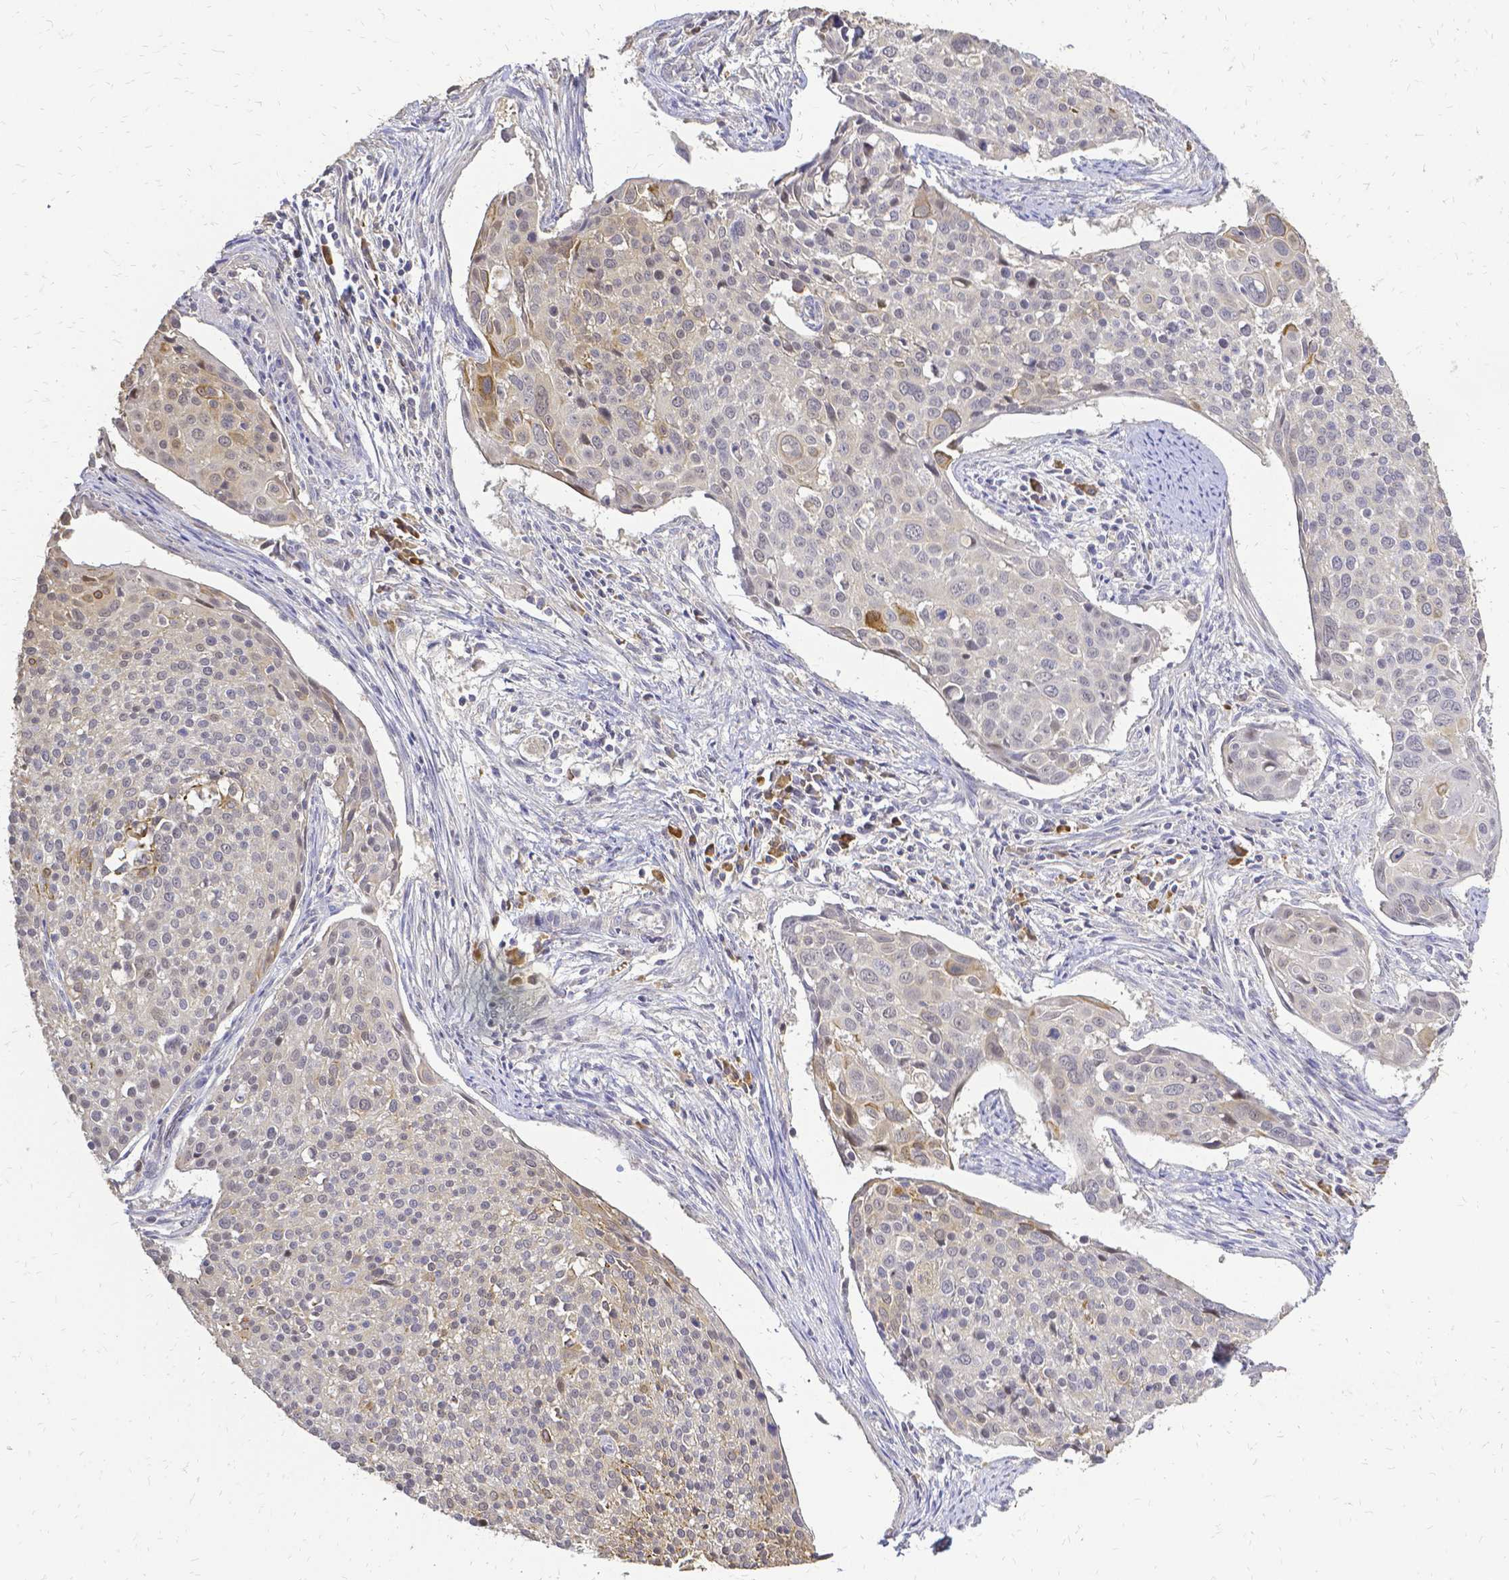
{"staining": {"intensity": "moderate", "quantity": "25%-75%", "location": "cytoplasmic/membranous"}, "tissue": "cervical cancer", "cell_type": "Tumor cells", "image_type": "cancer", "snomed": [{"axis": "morphology", "description": "Squamous cell carcinoma, NOS"}, {"axis": "topography", "description": "Cervix"}], "caption": "Cervical cancer stained for a protein (brown) exhibits moderate cytoplasmic/membranous positive staining in approximately 25%-75% of tumor cells.", "gene": "CIB1", "patient": {"sex": "female", "age": 39}}